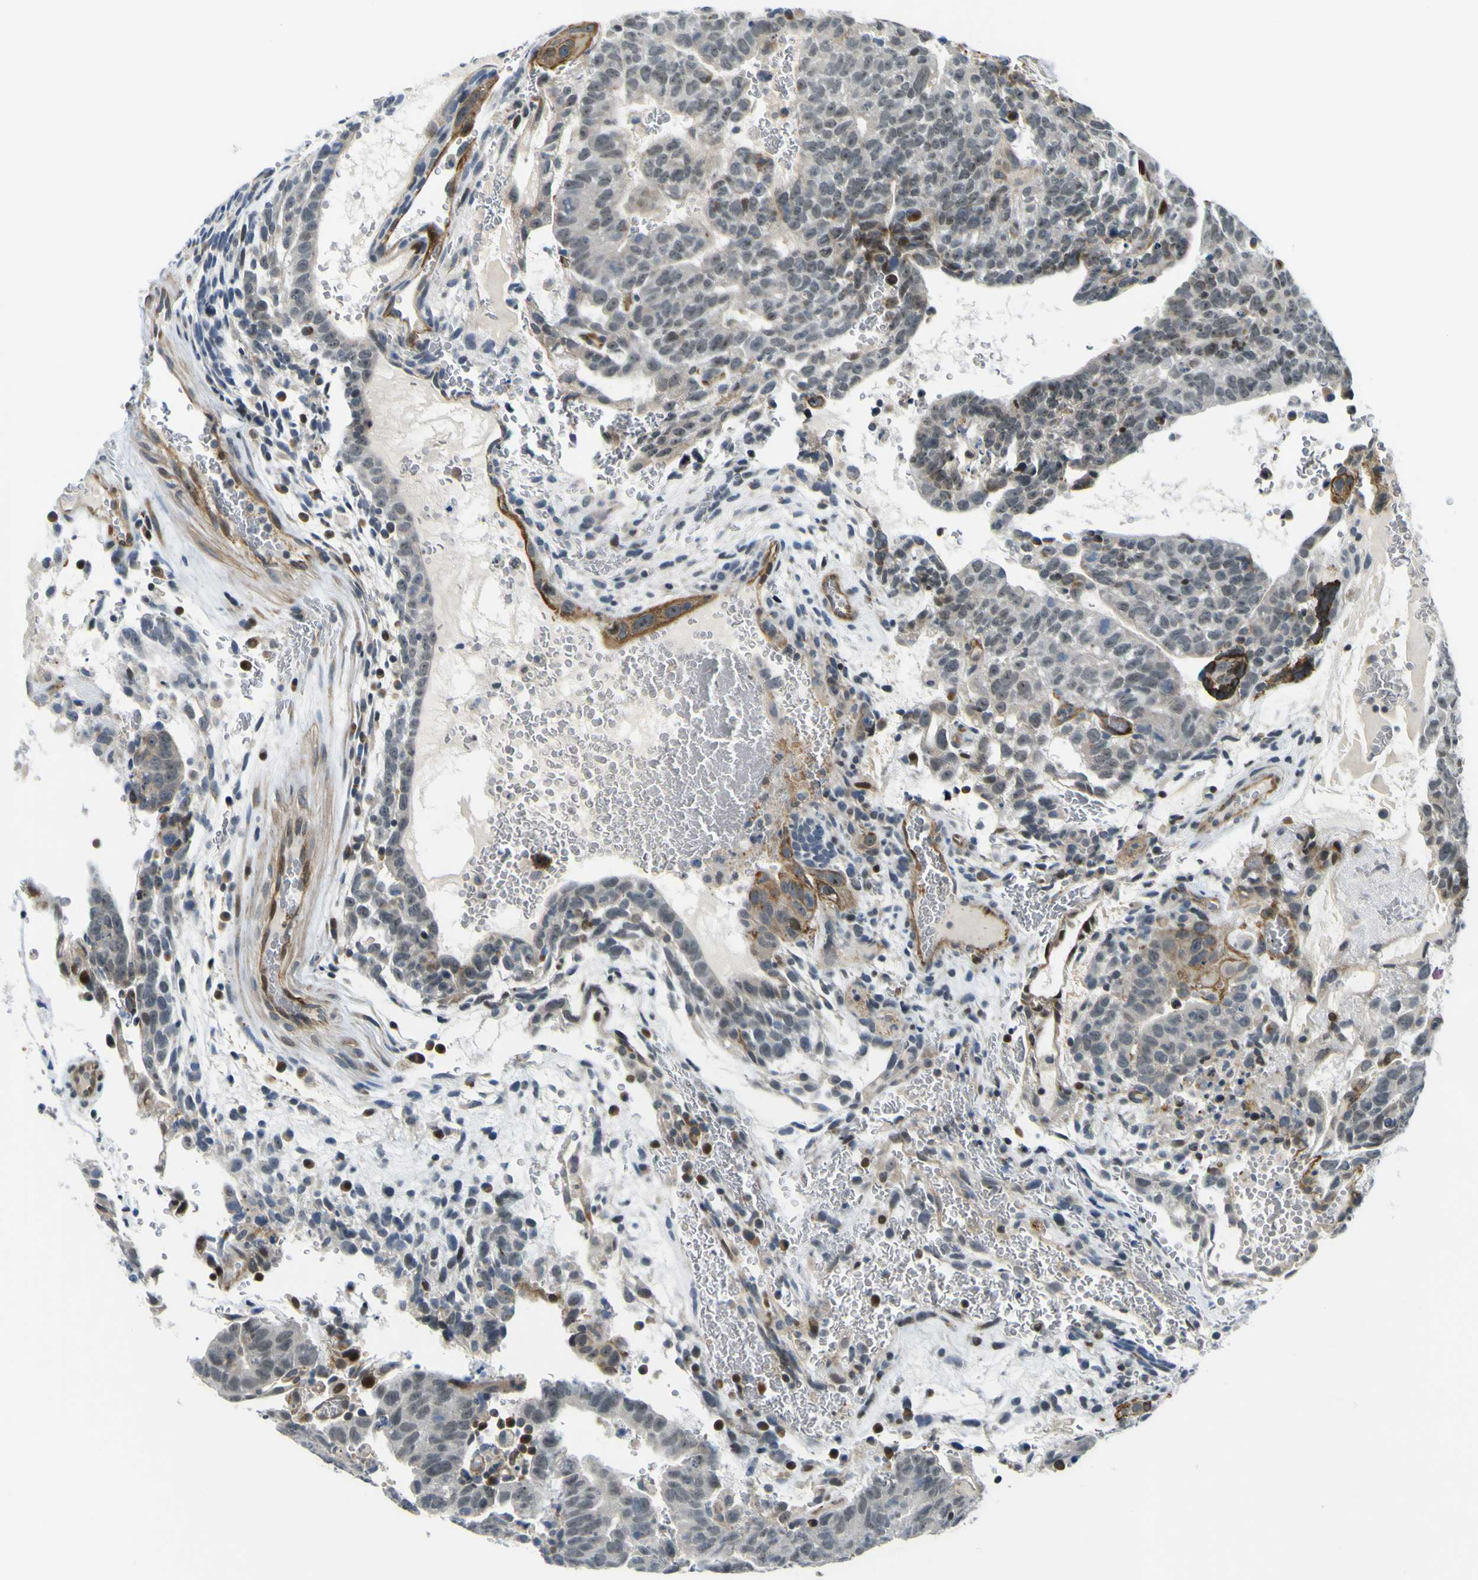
{"staining": {"intensity": "weak", "quantity": "<25%", "location": "nuclear"}, "tissue": "testis cancer", "cell_type": "Tumor cells", "image_type": "cancer", "snomed": [{"axis": "morphology", "description": "Seminoma, NOS"}, {"axis": "morphology", "description": "Carcinoma, Embryonal, NOS"}, {"axis": "topography", "description": "Testis"}], "caption": "The image reveals no significant staining in tumor cells of testis cancer (seminoma).", "gene": "KDM7A", "patient": {"sex": "male", "age": 52}}